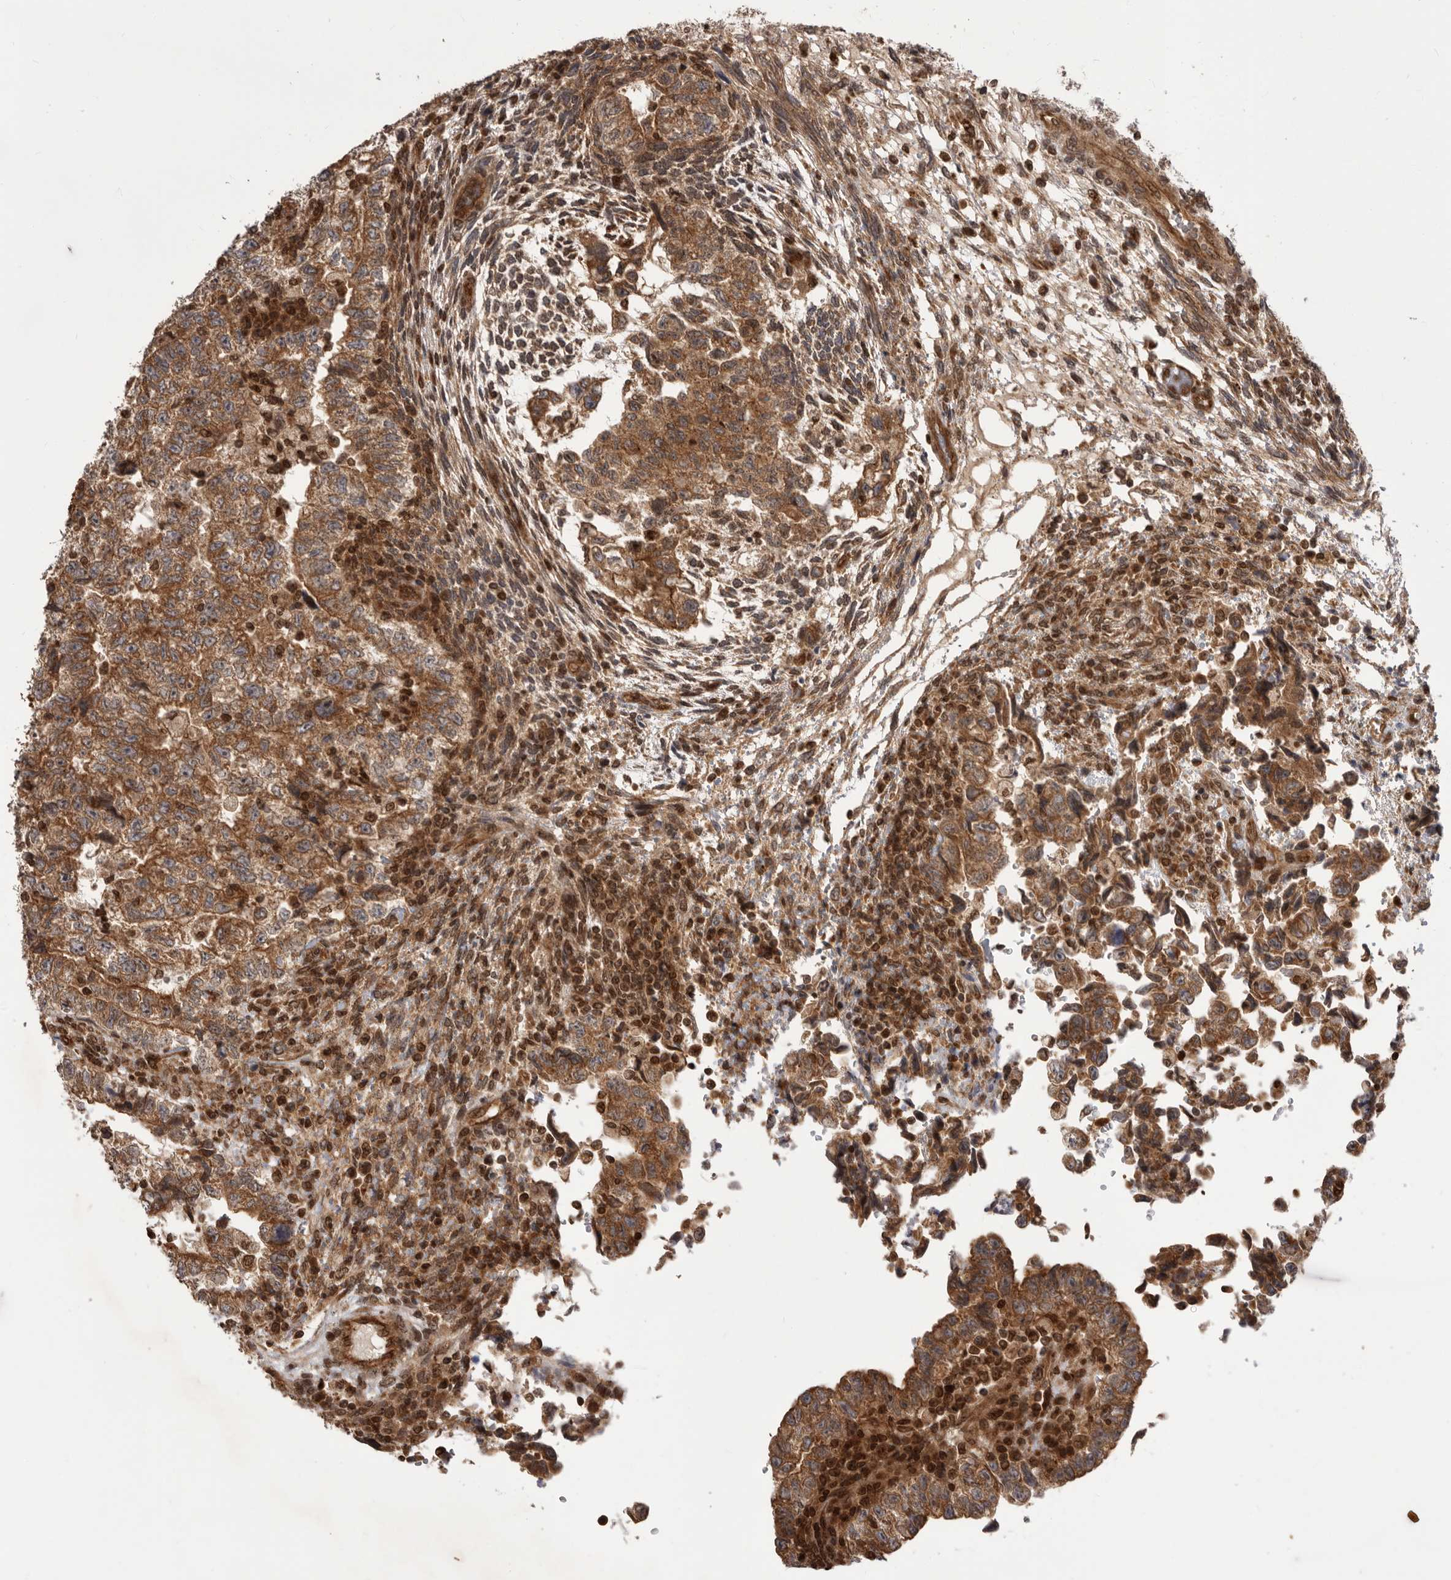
{"staining": {"intensity": "moderate", "quantity": ">75%", "location": "cytoplasmic/membranous"}, "tissue": "testis cancer", "cell_type": "Tumor cells", "image_type": "cancer", "snomed": [{"axis": "morphology", "description": "Normal tissue, NOS"}, {"axis": "morphology", "description": "Carcinoma, Embryonal, NOS"}, {"axis": "topography", "description": "Testis"}], "caption": "A high-resolution image shows immunohistochemistry staining of testis cancer, which displays moderate cytoplasmic/membranous staining in approximately >75% of tumor cells.", "gene": "DHDDS", "patient": {"sex": "male", "age": 36}}